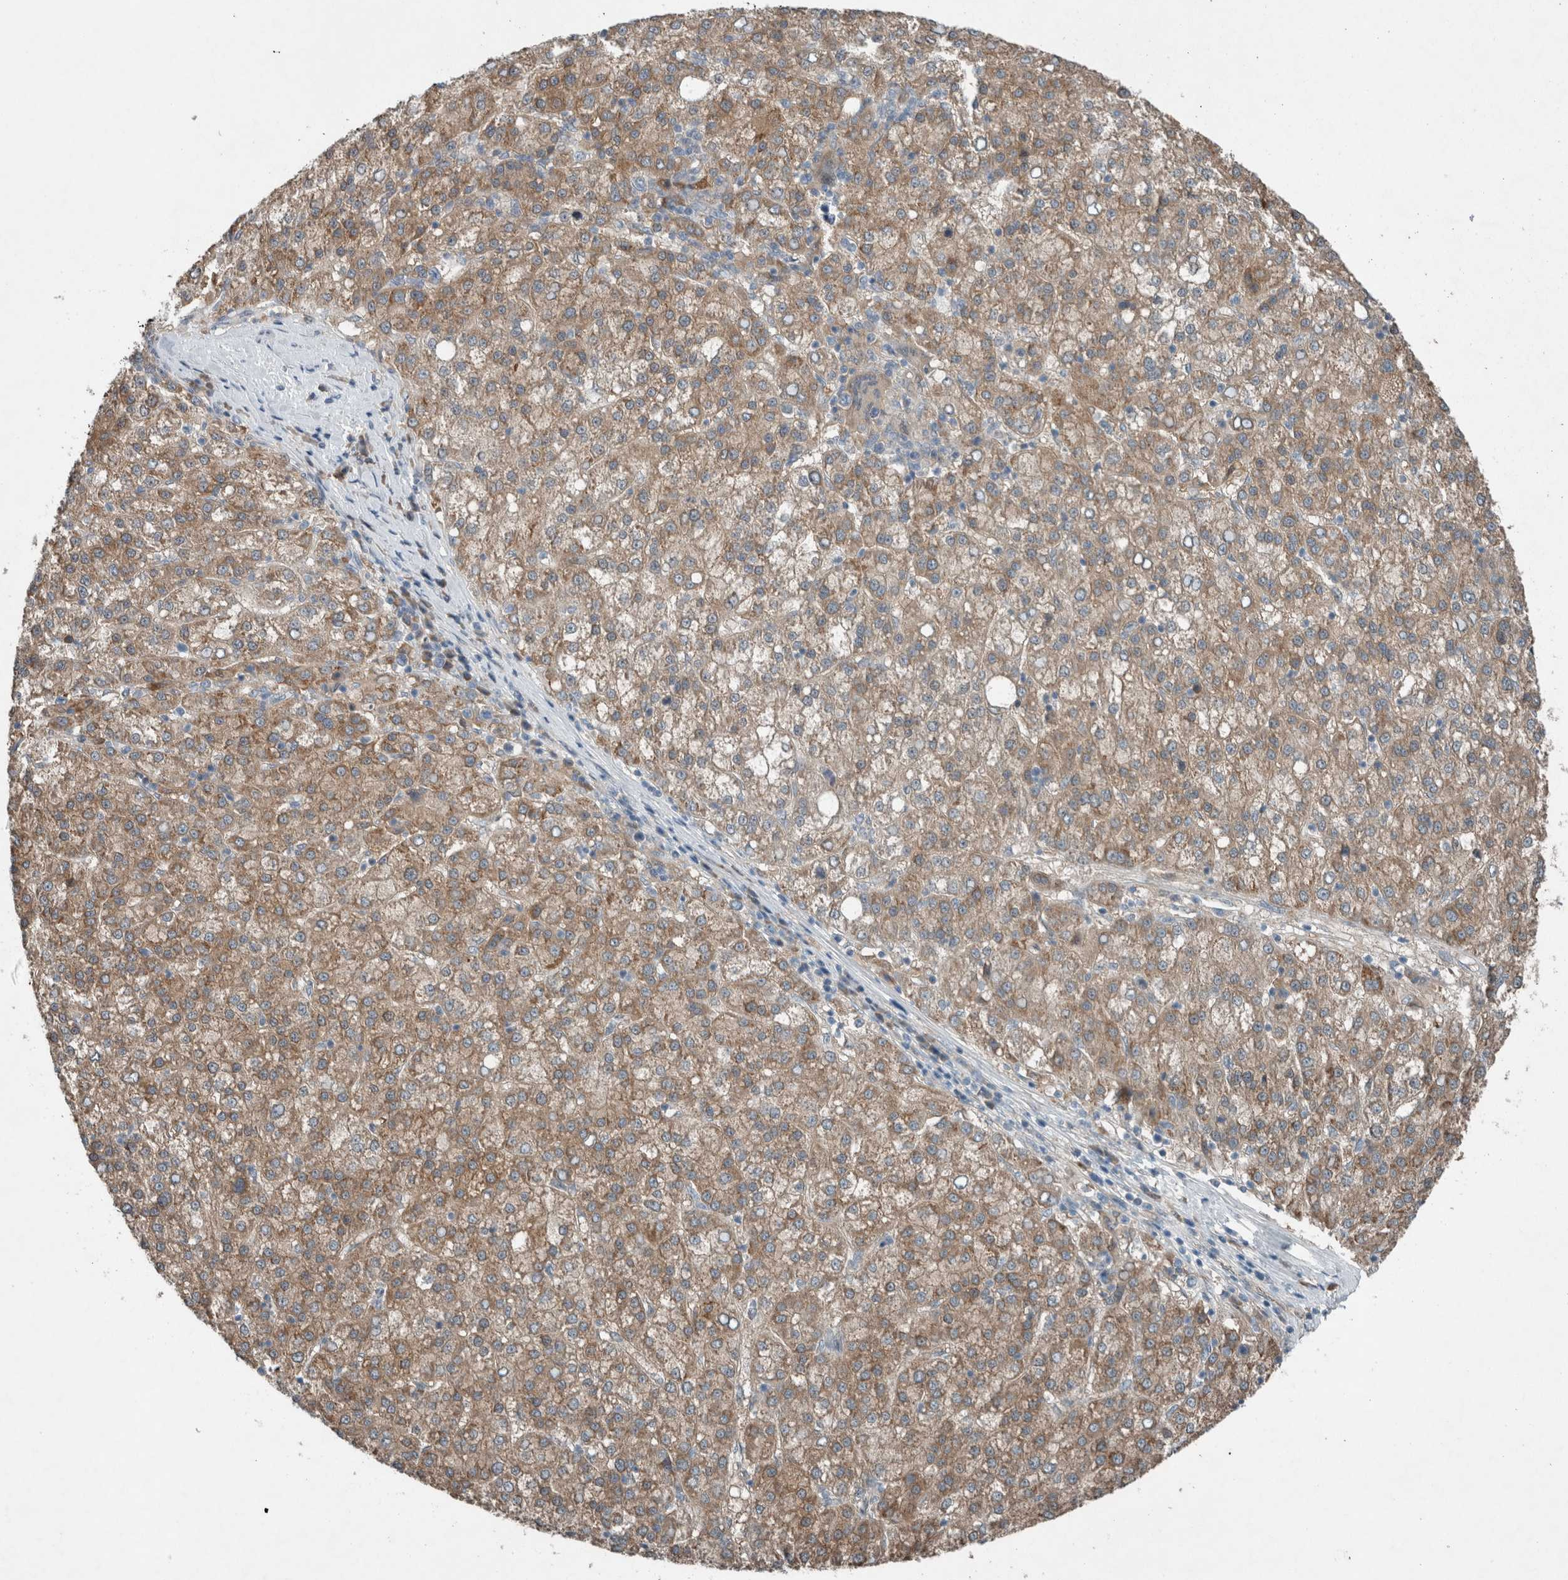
{"staining": {"intensity": "moderate", "quantity": ">75%", "location": "cytoplasmic/membranous"}, "tissue": "liver cancer", "cell_type": "Tumor cells", "image_type": "cancer", "snomed": [{"axis": "morphology", "description": "Carcinoma, Hepatocellular, NOS"}, {"axis": "topography", "description": "Liver"}], "caption": "Liver hepatocellular carcinoma stained with immunohistochemistry exhibits moderate cytoplasmic/membranous expression in about >75% of tumor cells.", "gene": "RALGDS", "patient": {"sex": "female", "age": 58}}